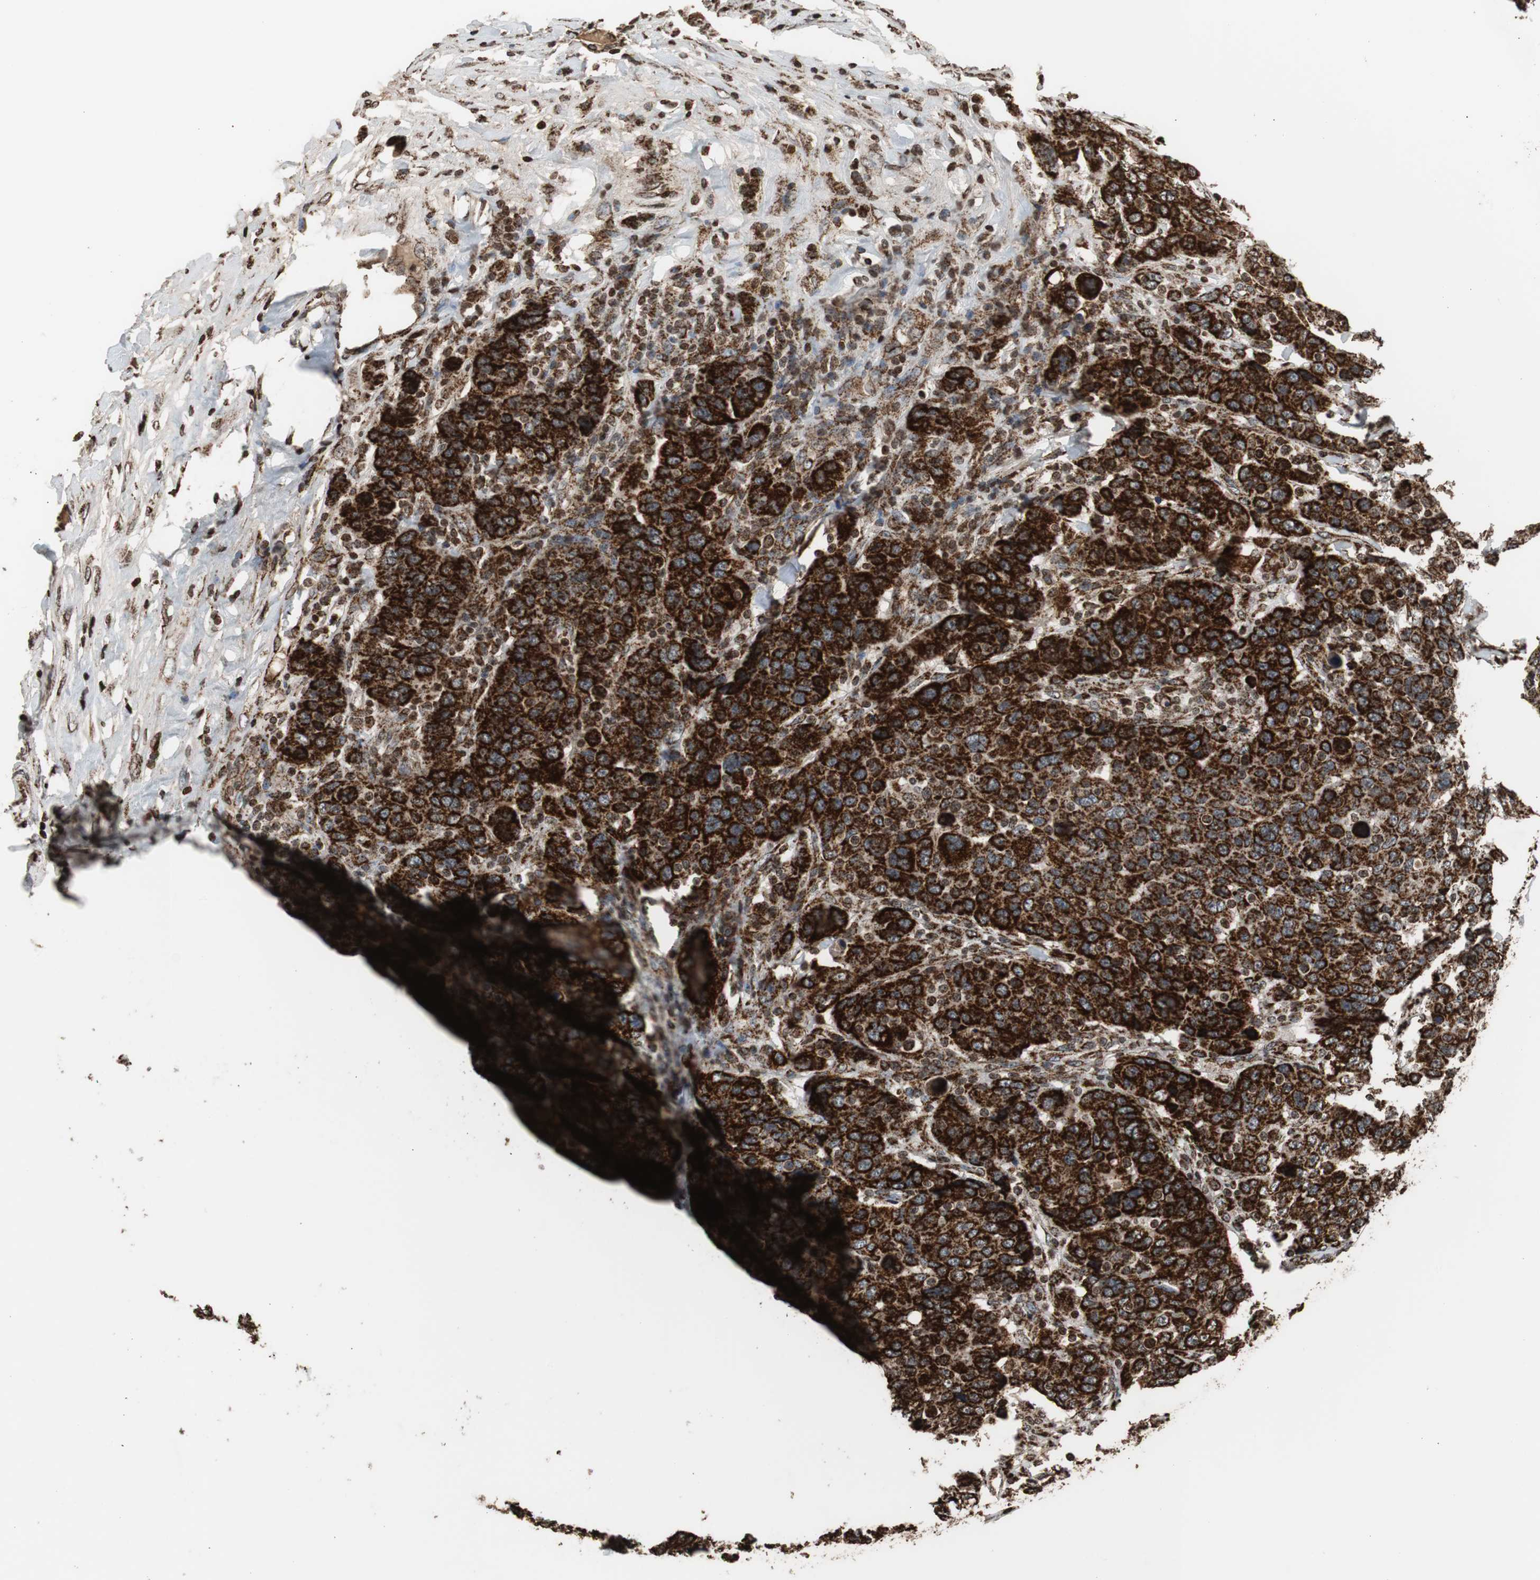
{"staining": {"intensity": "strong", "quantity": ">75%", "location": "cytoplasmic/membranous"}, "tissue": "breast cancer", "cell_type": "Tumor cells", "image_type": "cancer", "snomed": [{"axis": "morphology", "description": "Duct carcinoma"}, {"axis": "topography", "description": "Breast"}], "caption": "There is high levels of strong cytoplasmic/membranous expression in tumor cells of intraductal carcinoma (breast), as demonstrated by immunohistochemical staining (brown color).", "gene": "HSPA9", "patient": {"sex": "female", "age": 37}}